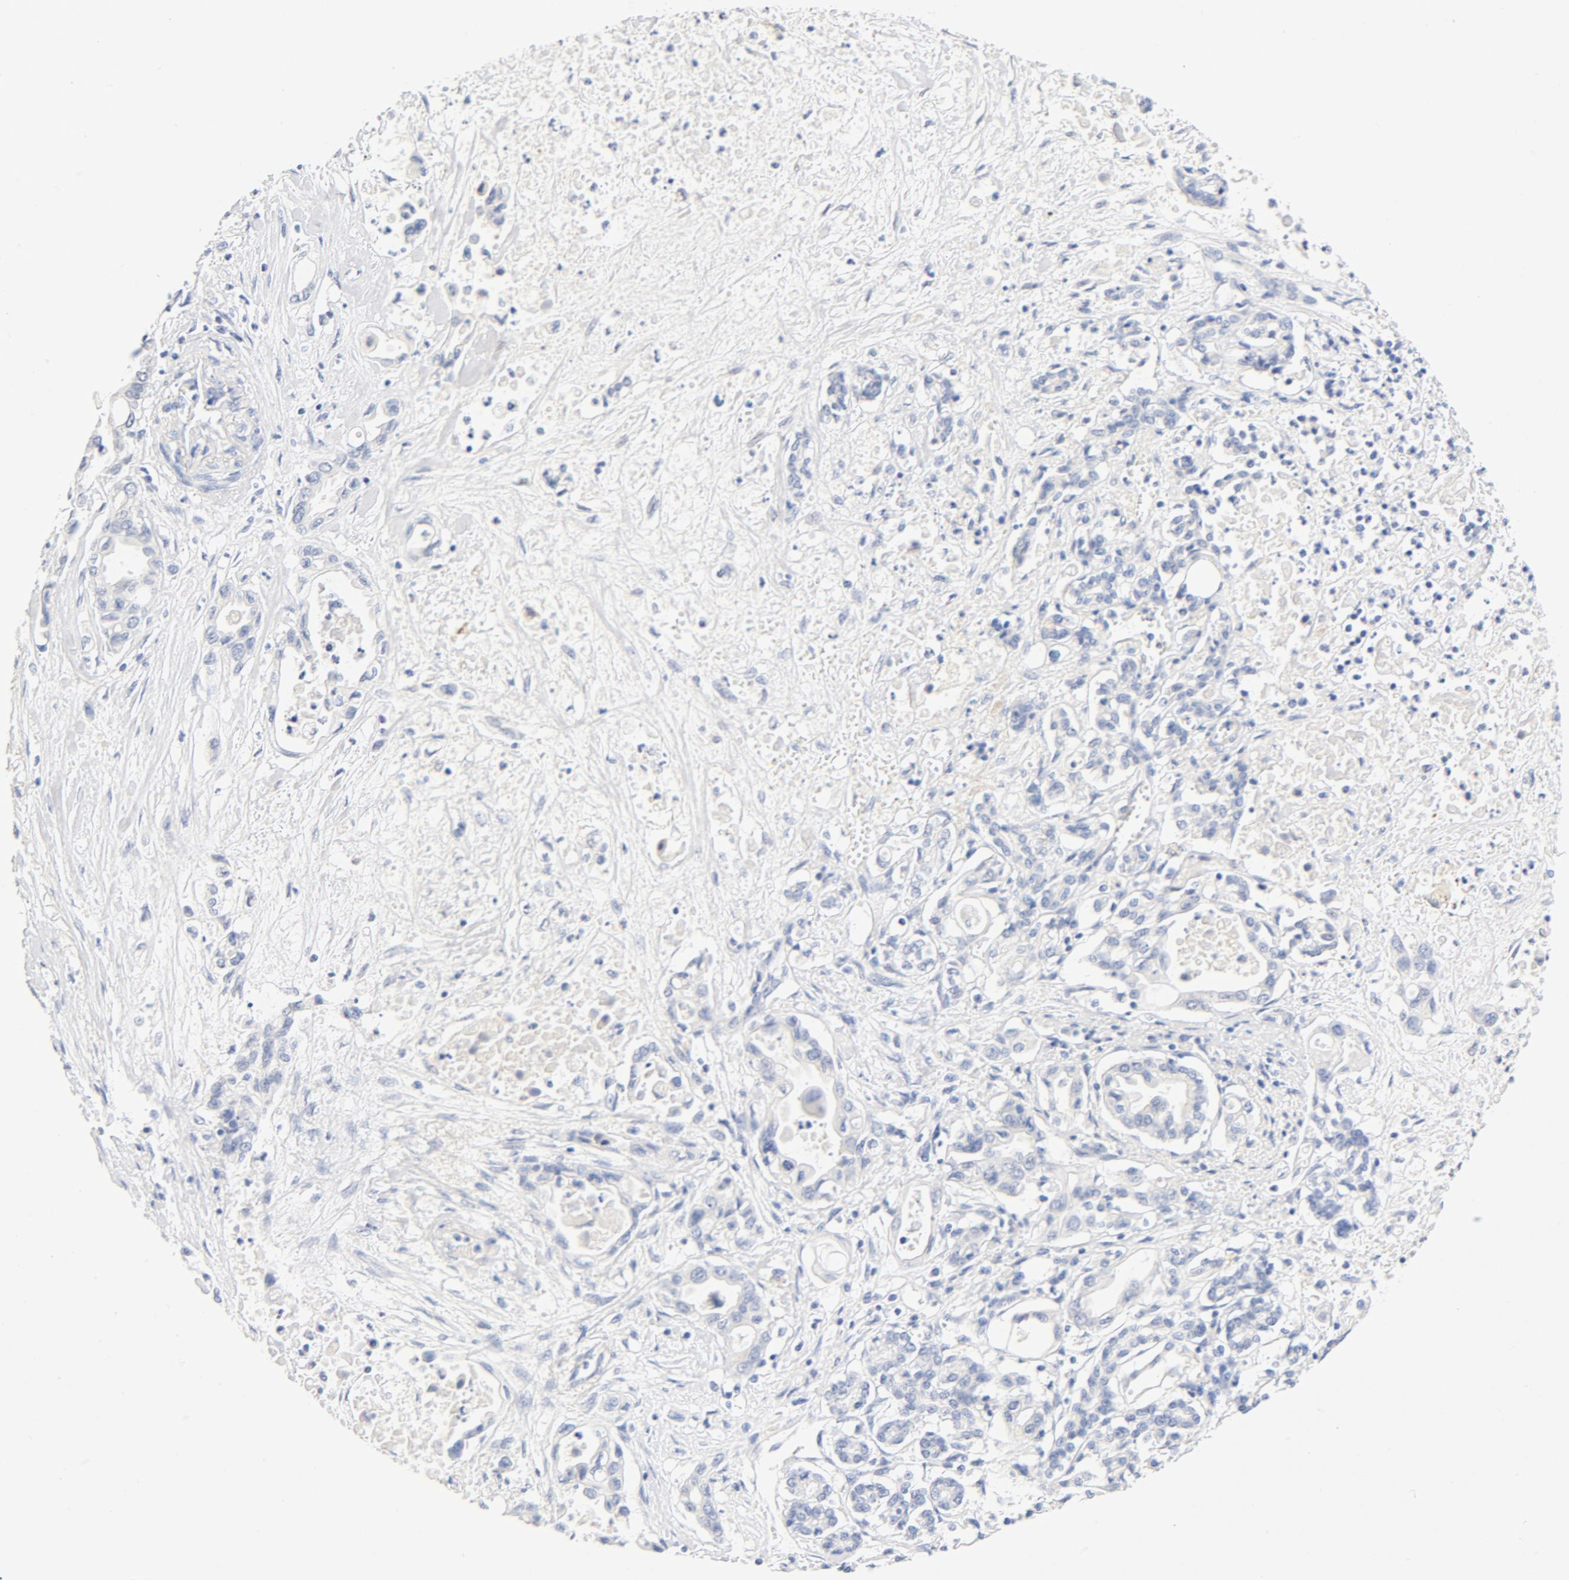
{"staining": {"intensity": "negative", "quantity": "none", "location": "none"}, "tissue": "pancreatic cancer", "cell_type": "Tumor cells", "image_type": "cancer", "snomed": [{"axis": "morphology", "description": "Adenocarcinoma, NOS"}, {"axis": "topography", "description": "Pancreas"}], "caption": "A high-resolution photomicrograph shows immunohistochemistry (IHC) staining of pancreatic adenocarcinoma, which exhibits no significant staining in tumor cells. (DAB immunohistochemistry, high magnification).", "gene": "HOMER1", "patient": {"sex": "female", "age": 57}}